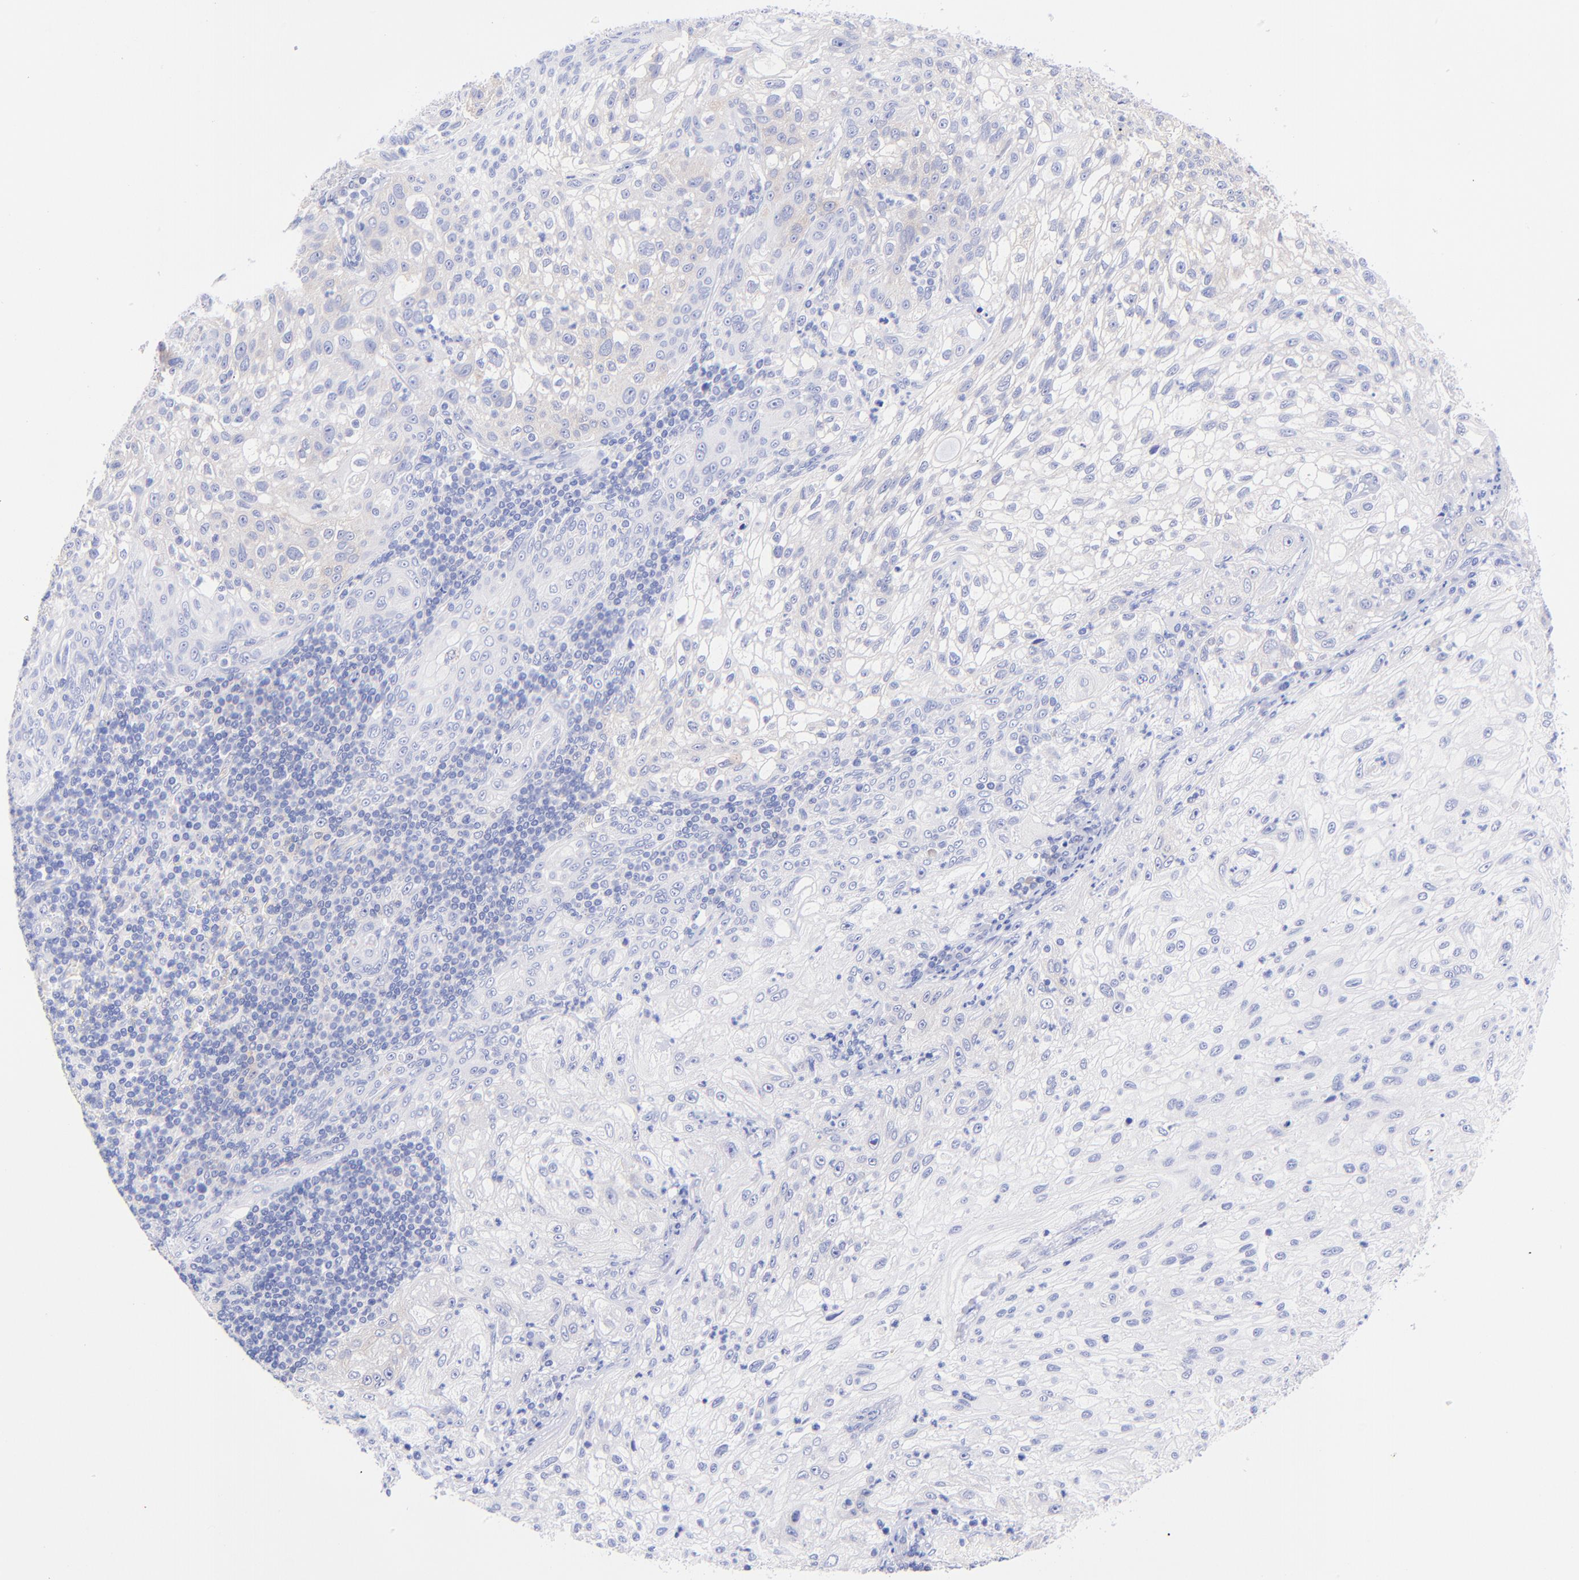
{"staining": {"intensity": "weak", "quantity": "<25%", "location": "cytoplasmic/membranous"}, "tissue": "lung cancer", "cell_type": "Tumor cells", "image_type": "cancer", "snomed": [{"axis": "morphology", "description": "Inflammation, NOS"}, {"axis": "morphology", "description": "Squamous cell carcinoma, NOS"}, {"axis": "topography", "description": "Lymph node"}, {"axis": "topography", "description": "Soft tissue"}, {"axis": "topography", "description": "Lung"}], "caption": "An image of squamous cell carcinoma (lung) stained for a protein displays no brown staining in tumor cells. Nuclei are stained in blue.", "gene": "GPHN", "patient": {"sex": "male", "age": 66}}